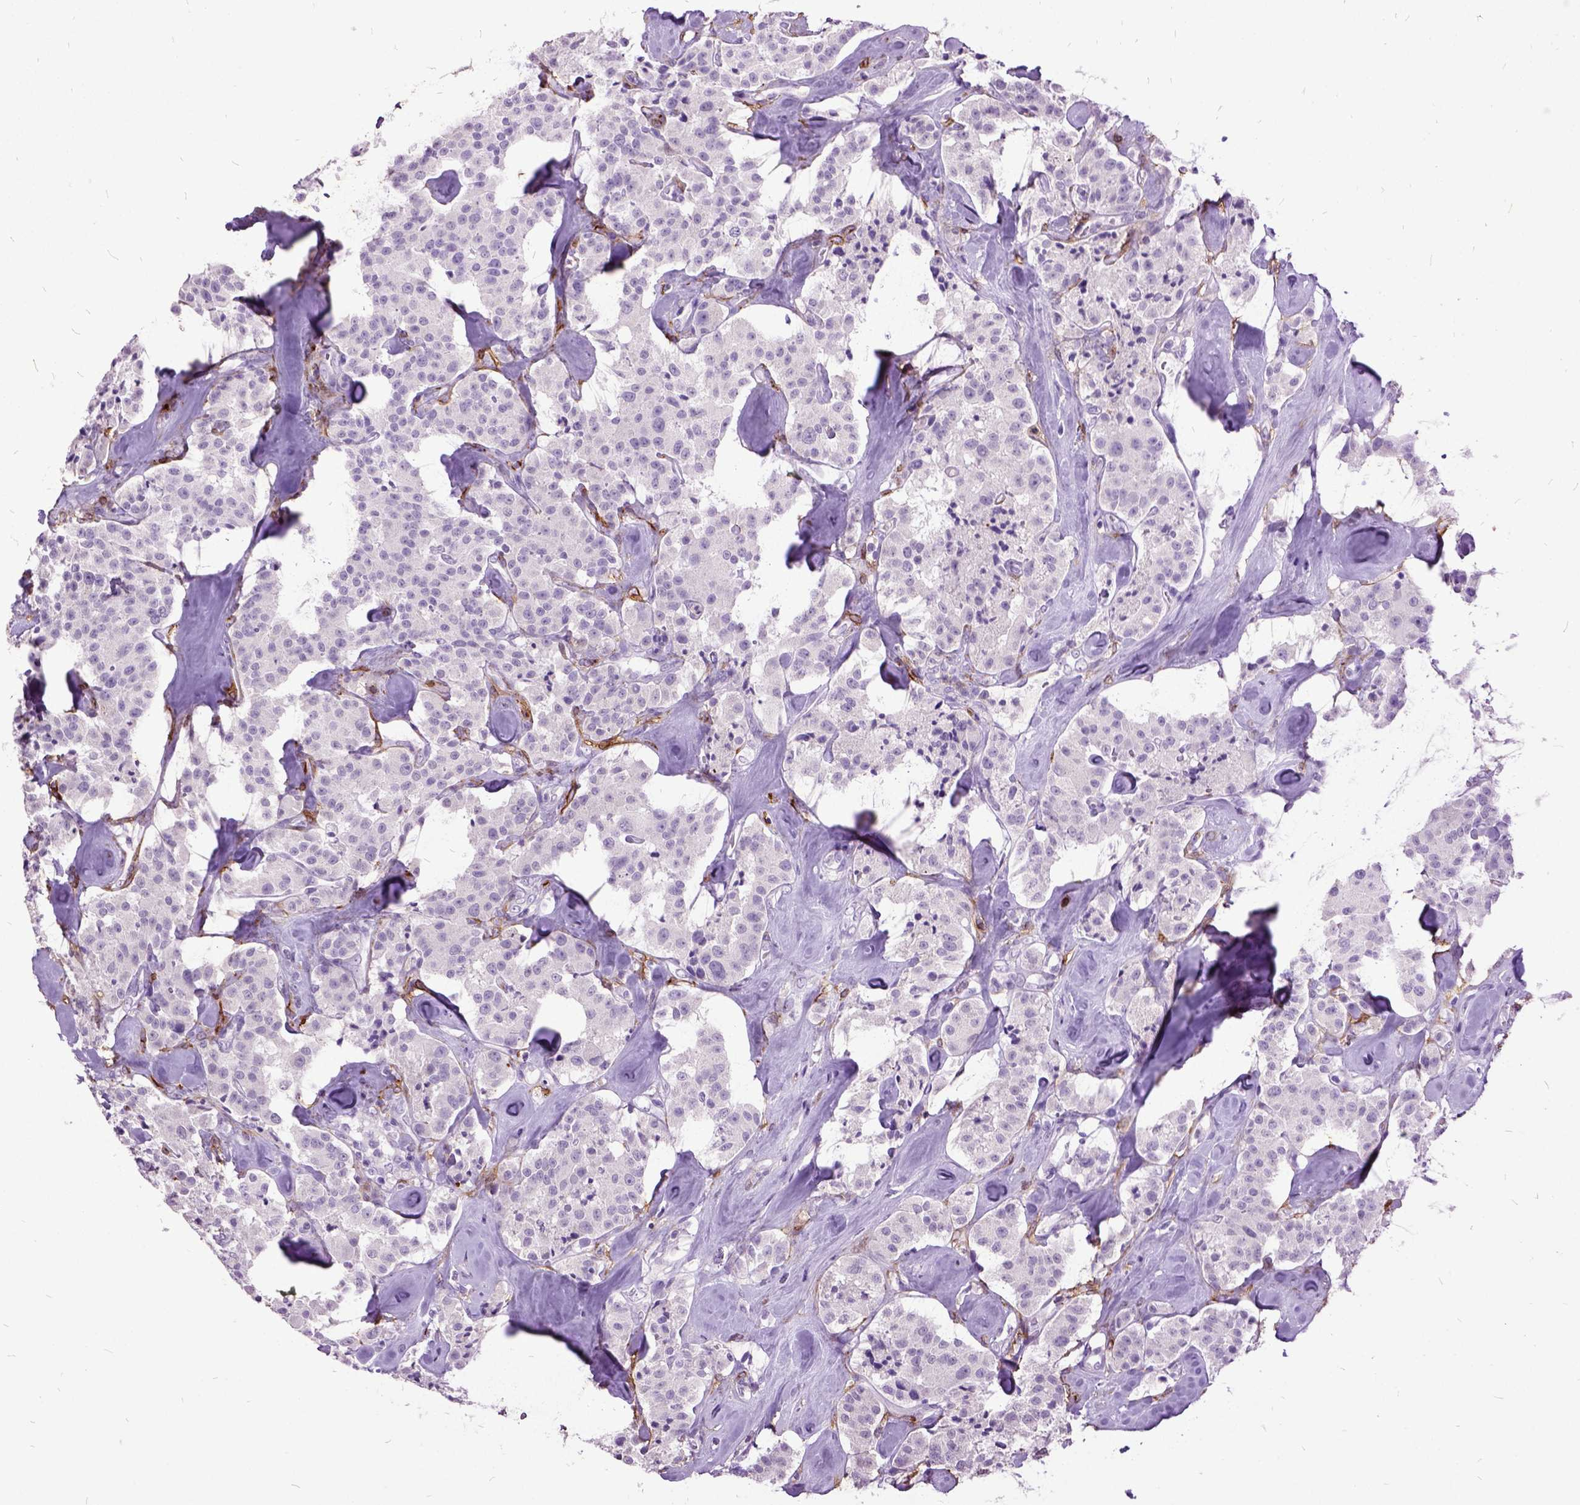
{"staining": {"intensity": "negative", "quantity": "none", "location": "none"}, "tissue": "carcinoid", "cell_type": "Tumor cells", "image_type": "cancer", "snomed": [{"axis": "morphology", "description": "Carcinoid, malignant, NOS"}, {"axis": "topography", "description": "Pancreas"}], "caption": "Tumor cells are negative for brown protein staining in malignant carcinoid. The staining is performed using DAB (3,3'-diaminobenzidine) brown chromogen with nuclei counter-stained in using hematoxylin.", "gene": "MME", "patient": {"sex": "male", "age": 41}}